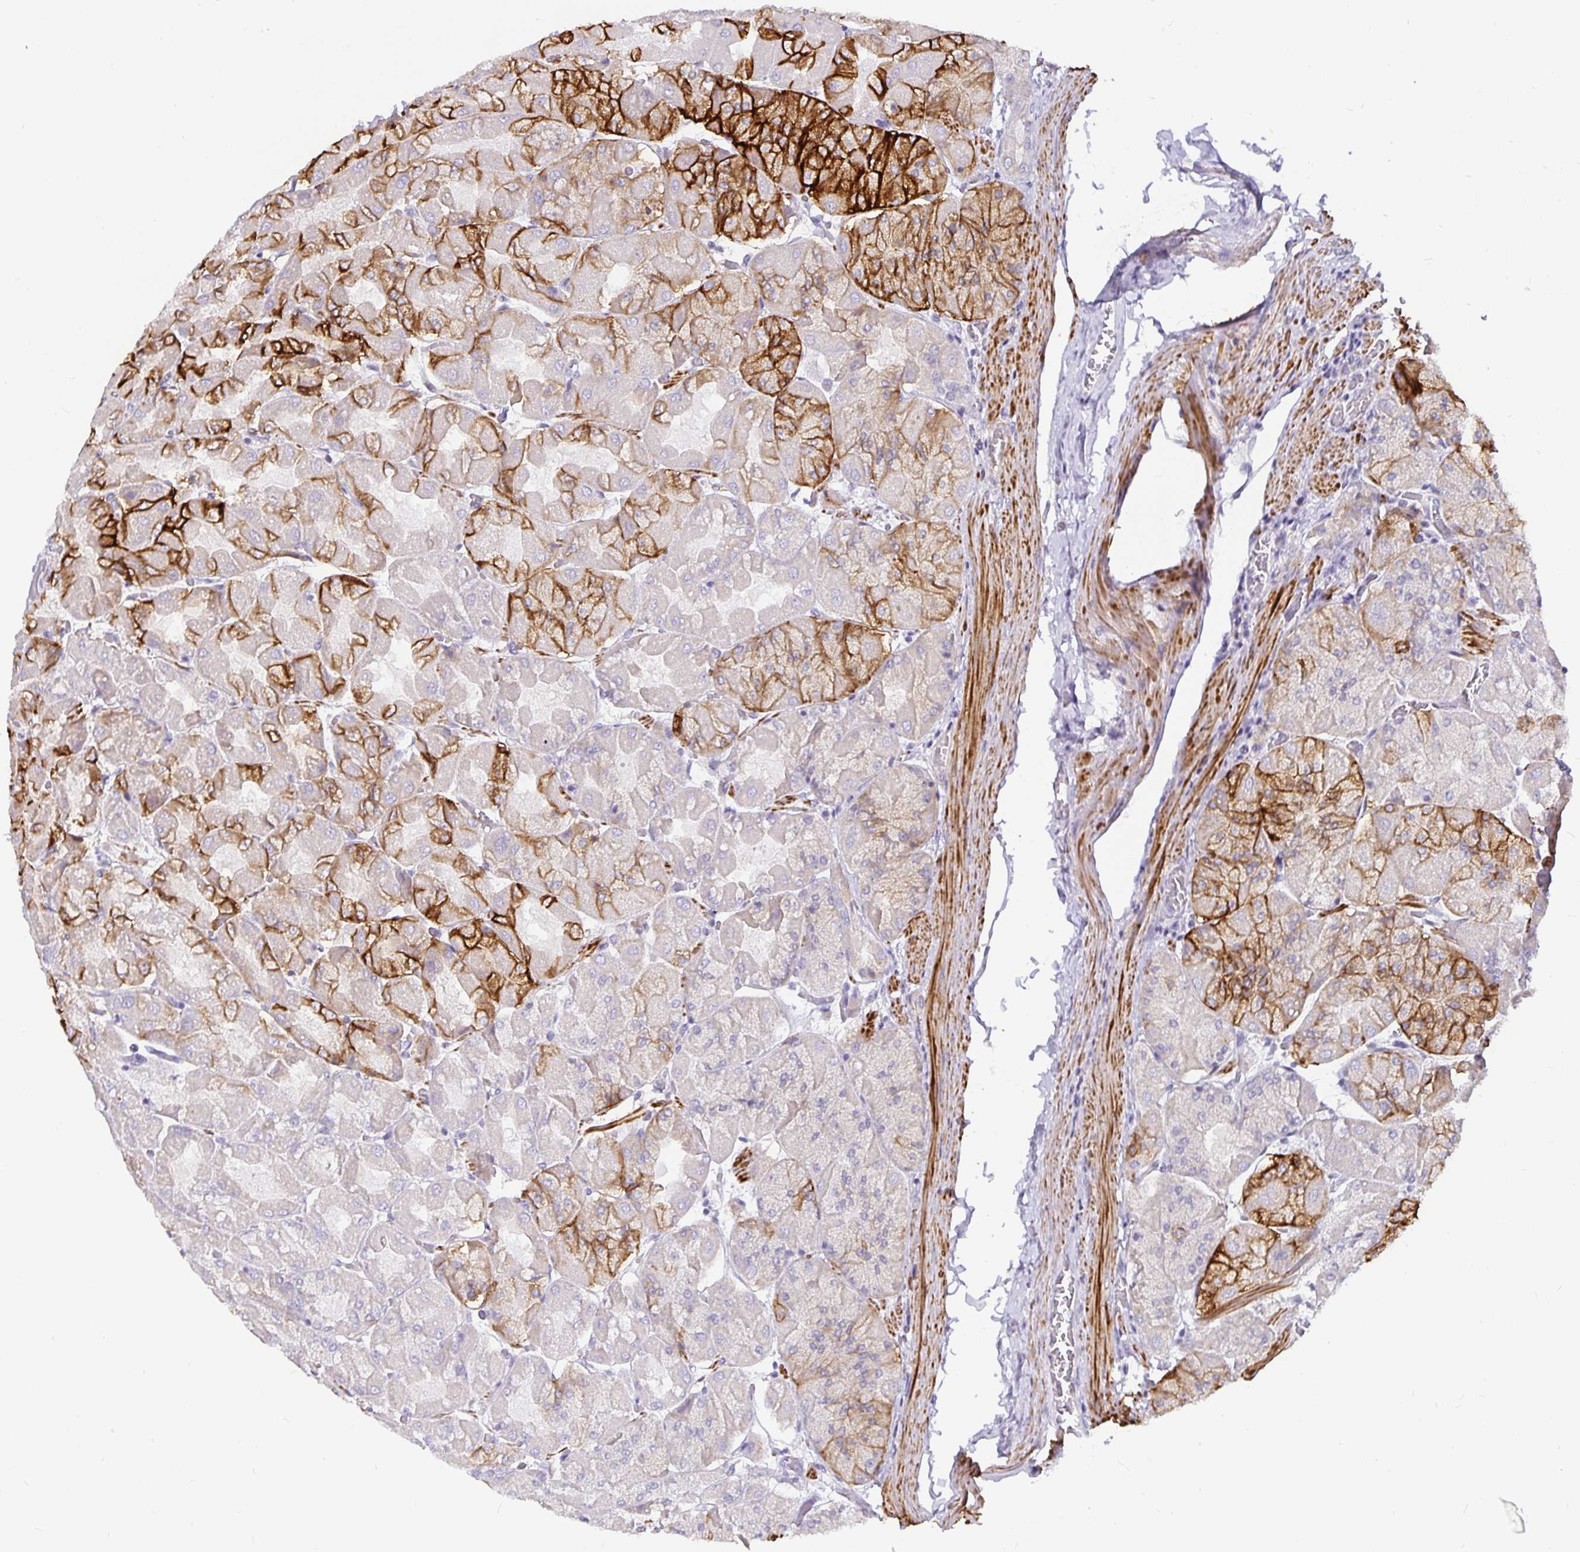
{"staining": {"intensity": "moderate", "quantity": "<25%", "location": "cytoplasmic/membranous"}, "tissue": "stomach", "cell_type": "Glandular cells", "image_type": "normal", "snomed": [{"axis": "morphology", "description": "Normal tissue, NOS"}, {"axis": "topography", "description": "Stomach"}], "caption": "Protein expression analysis of normal stomach reveals moderate cytoplasmic/membranous expression in approximately <25% of glandular cells.", "gene": "CA12", "patient": {"sex": "female", "age": 61}}